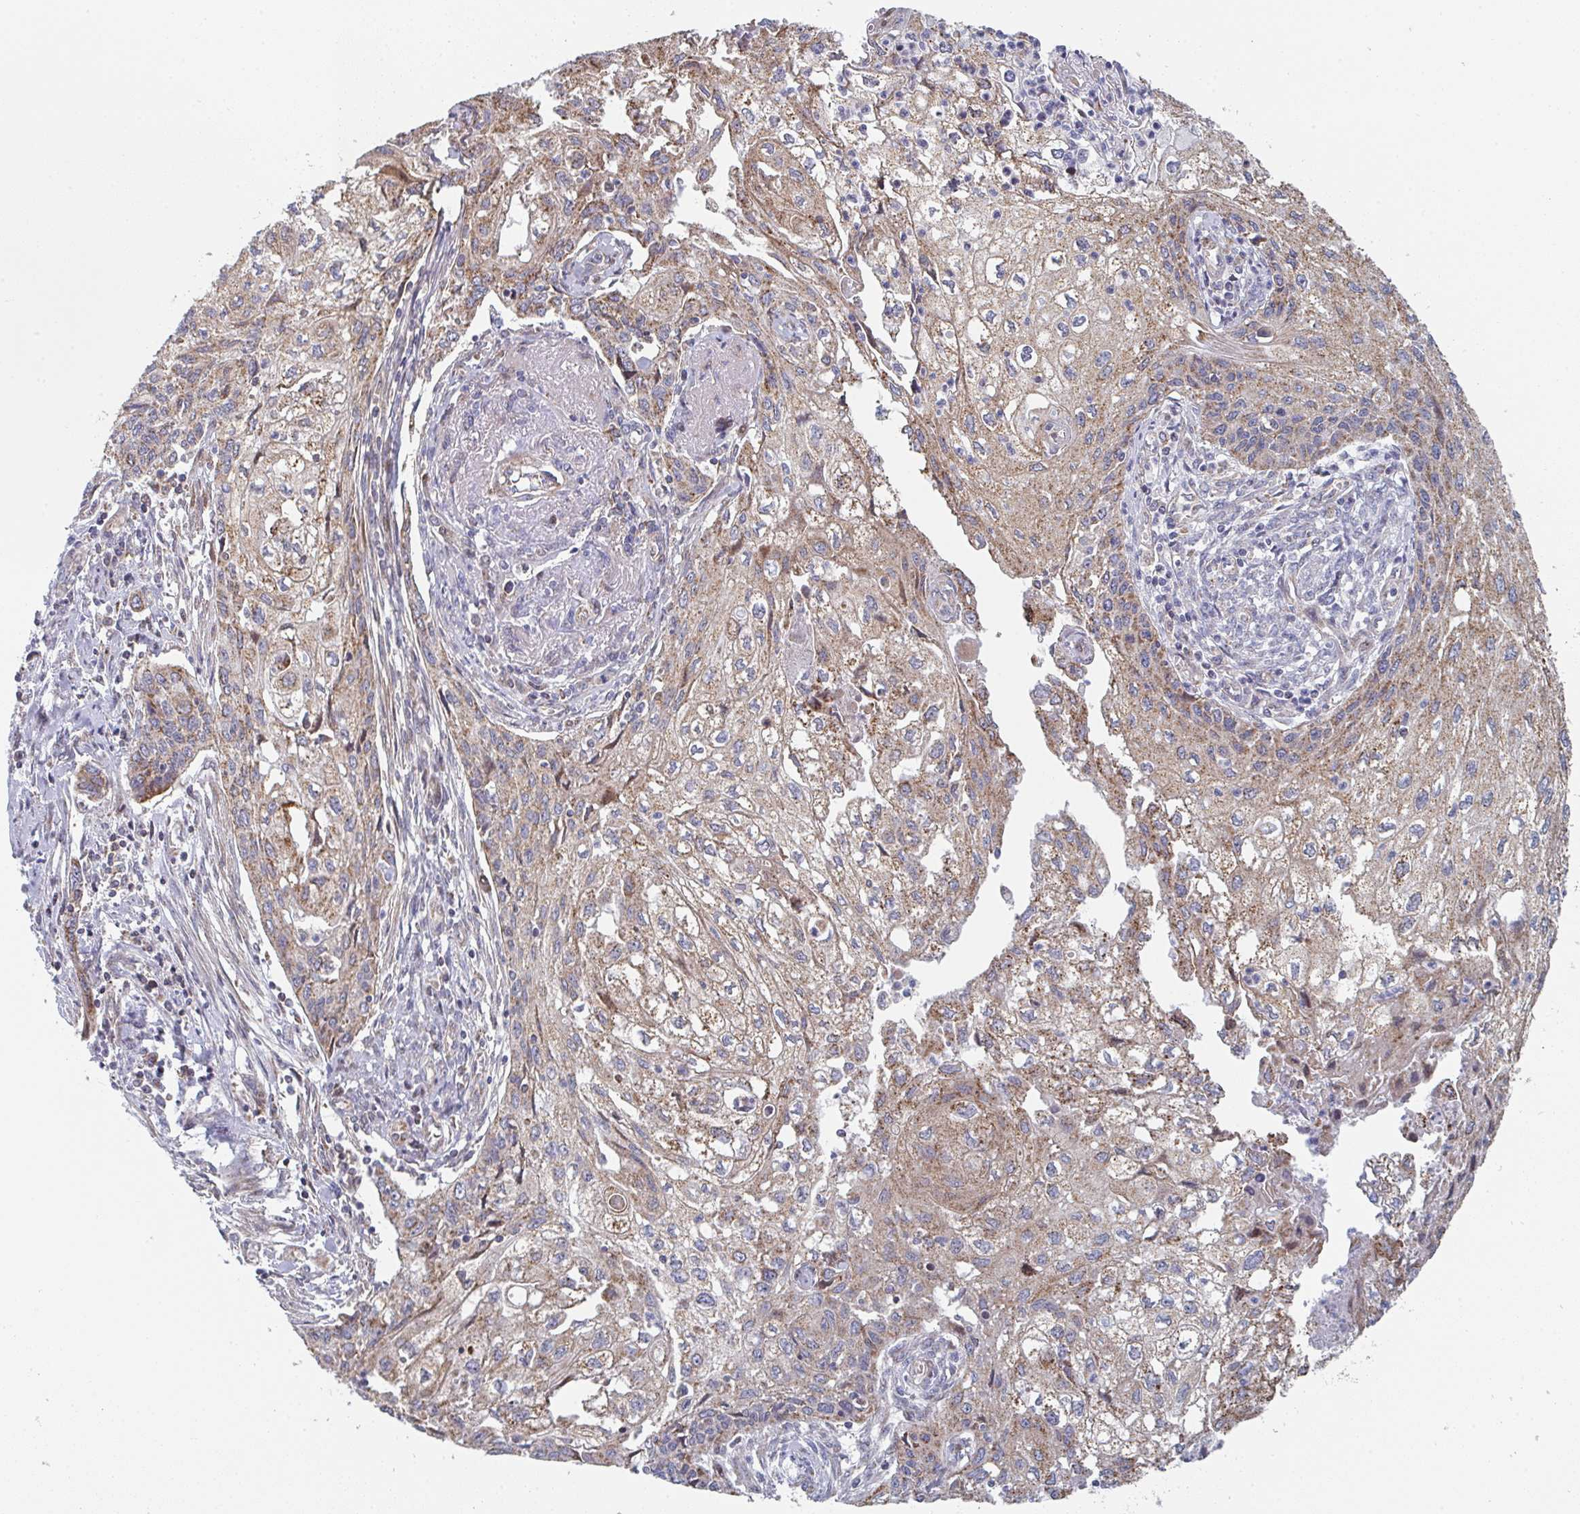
{"staining": {"intensity": "moderate", "quantity": "25%-75%", "location": "cytoplasmic/membranous"}, "tissue": "cervical cancer", "cell_type": "Tumor cells", "image_type": "cancer", "snomed": [{"axis": "morphology", "description": "Squamous cell carcinoma, NOS"}, {"axis": "topography", "description": "Cervix"}], "caption": "Human cervical squamous cell carcinoma stained for a protein (brown) displays moderate cytoplasmic/membranous positive positivity in approximately 25%-75% of tumor cells.", "gene": "ZNF644", "patient": {"sex": "female", "age": 67}}